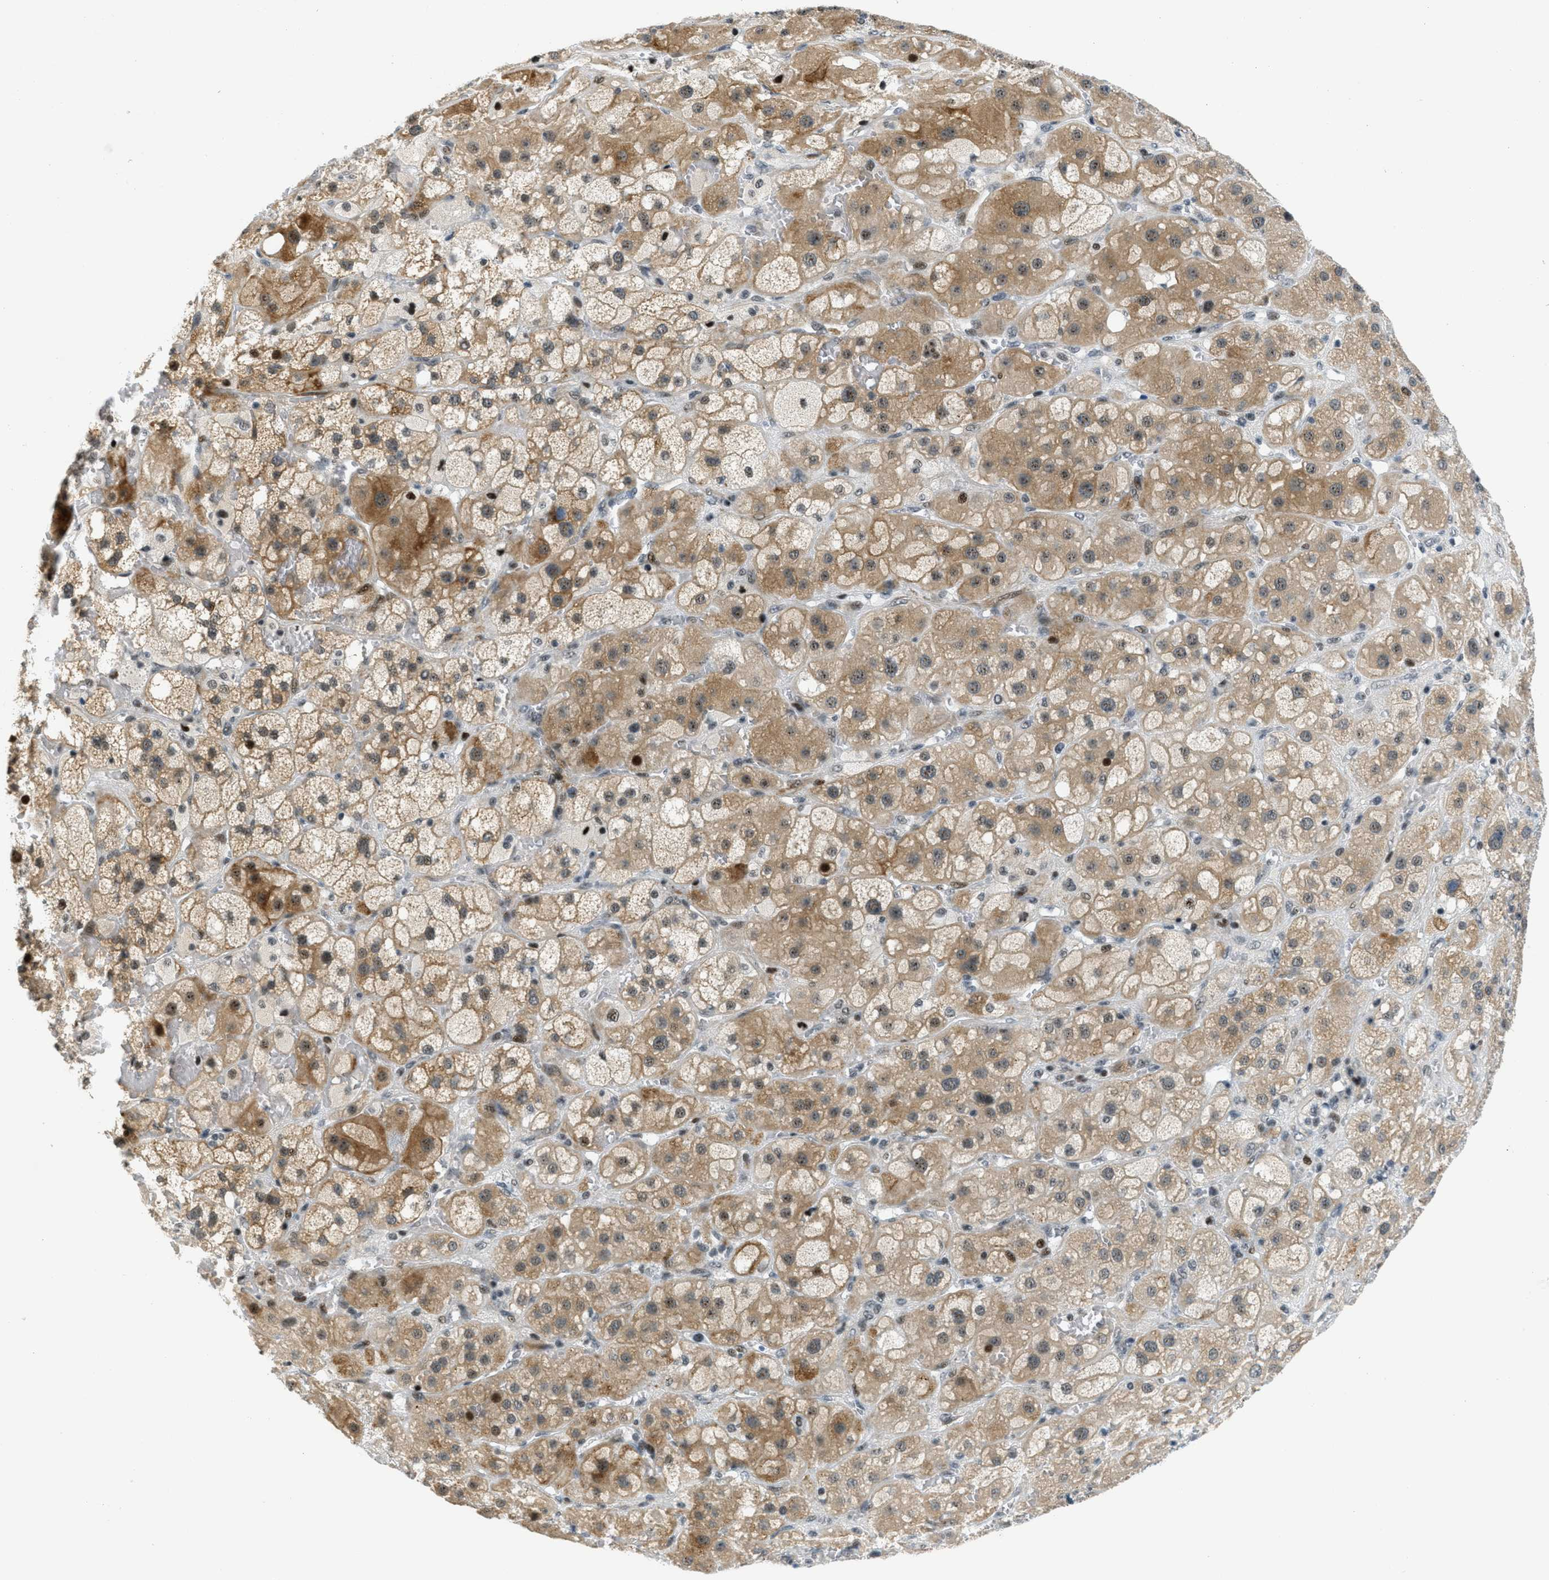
{"staining": {"intensity": "strong", "quantity": "25%-75%", "location": "cytoplasmic/membranous,nuclear"}, "tissue": "adrenal gland", "cell_type": "Glandular cells", "image_type": "normal", "snomed": [{"axis": "morphology", "description": "Normal tissue, NOS"}, {"axis": "topography", "description": "Adrenal gland"}], "caption": "Immunohistochemistry (IHC) image of normal adrenal gland: adrenal gland stained using immunohistochemistry exhibits high levels of strong protein expression localized specifically in the cytoplasmic/membranous,nuclear of glandular cells, appearing as a cytoplasmic/membranous,nuclear brown color.", "gene": "ZDHHC23", "patient": {"sex": "female", "age": 47}}